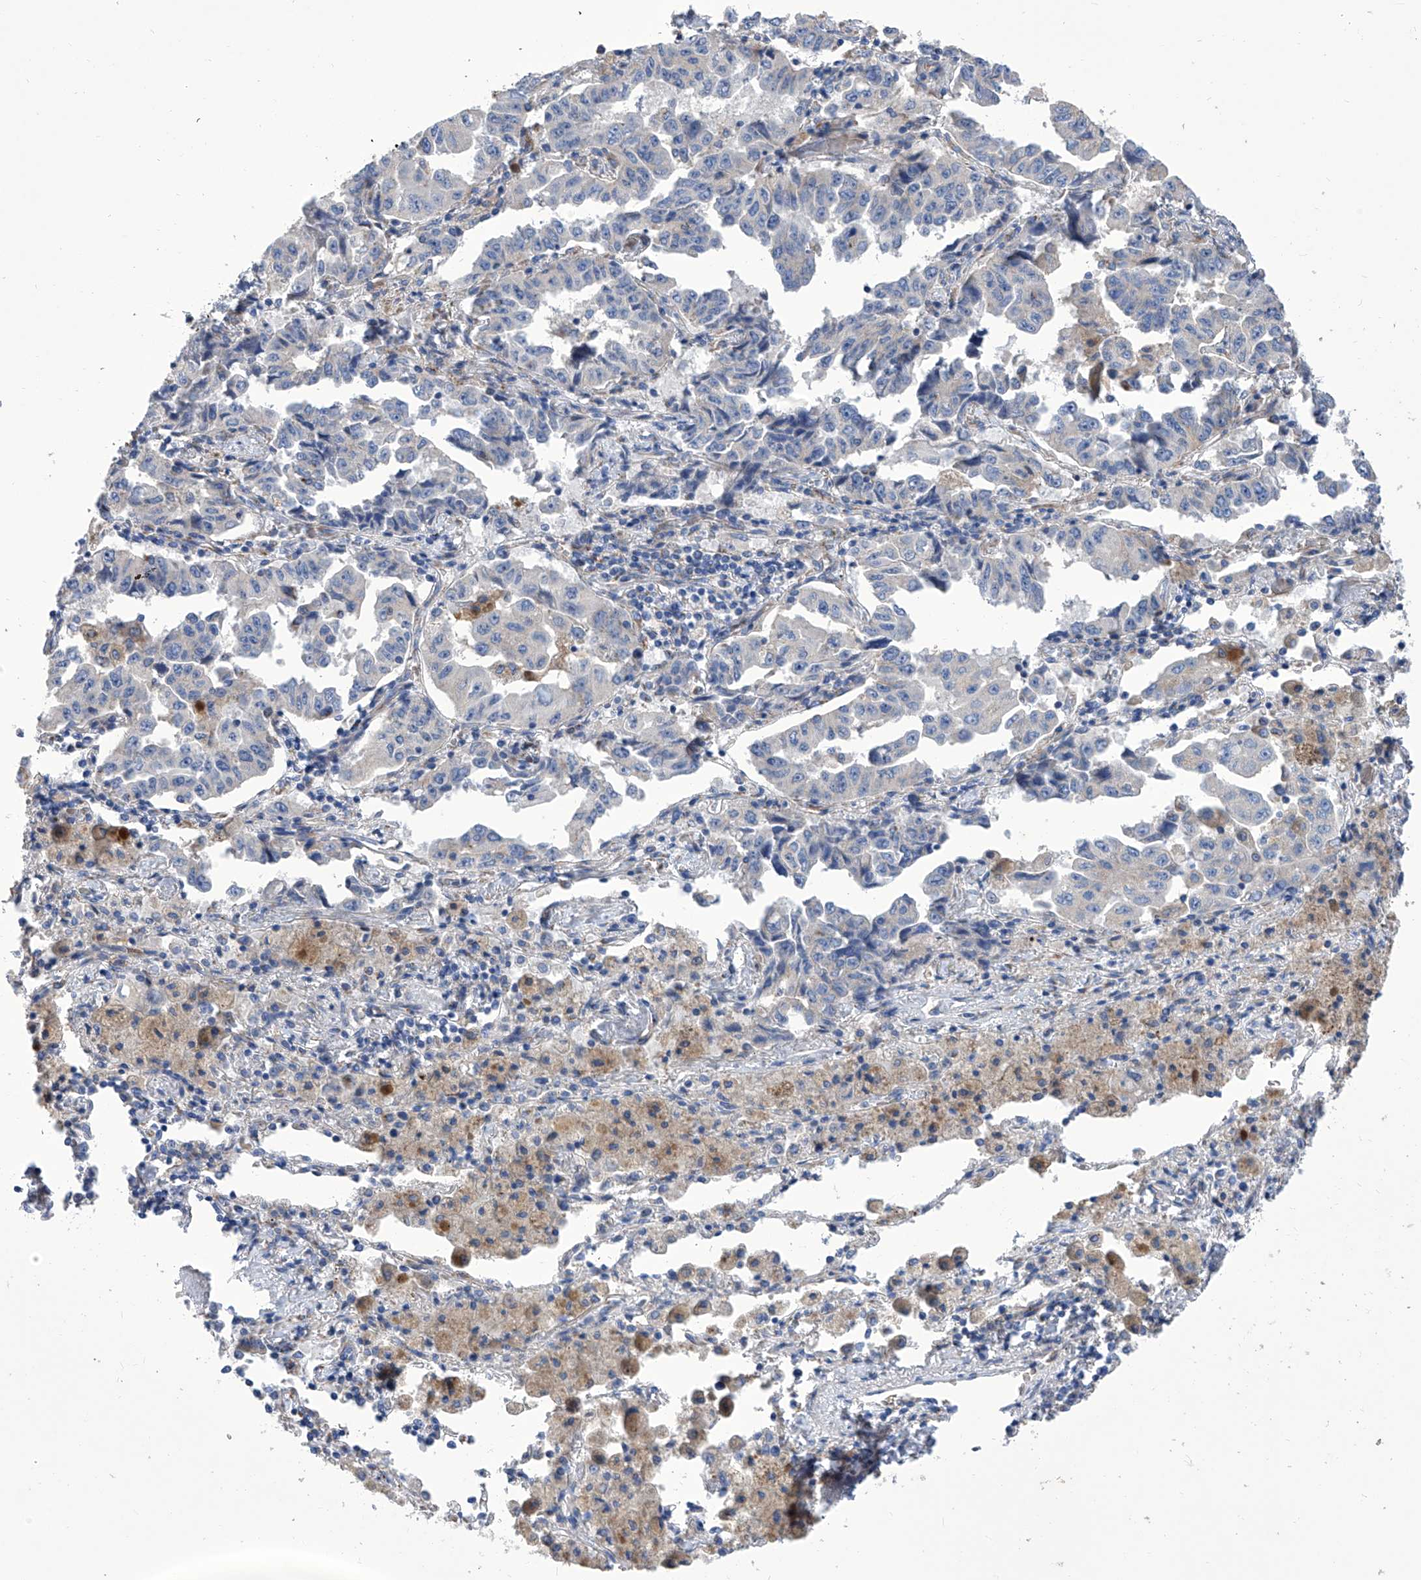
{"staining": {"intensity": "negative", "quantity": "none", "location": "none"}, "tissue": "lung cancer", "cell_type": "Tumor cells", "image_type": "cancer", "snomed": [{"axis": "morphology", "description": "Adenocarcinoma, NOS"}, {"axis": "topography", "description": "Lung"}], "caption": "Immunohistochemistry of human lung cancer (adenocarcinoma) demonstrates no expression in tumor cells. Nuclei are stained in blue.", "gene": "TJAP1", "patient": {"sex": "female", "age": 51}}